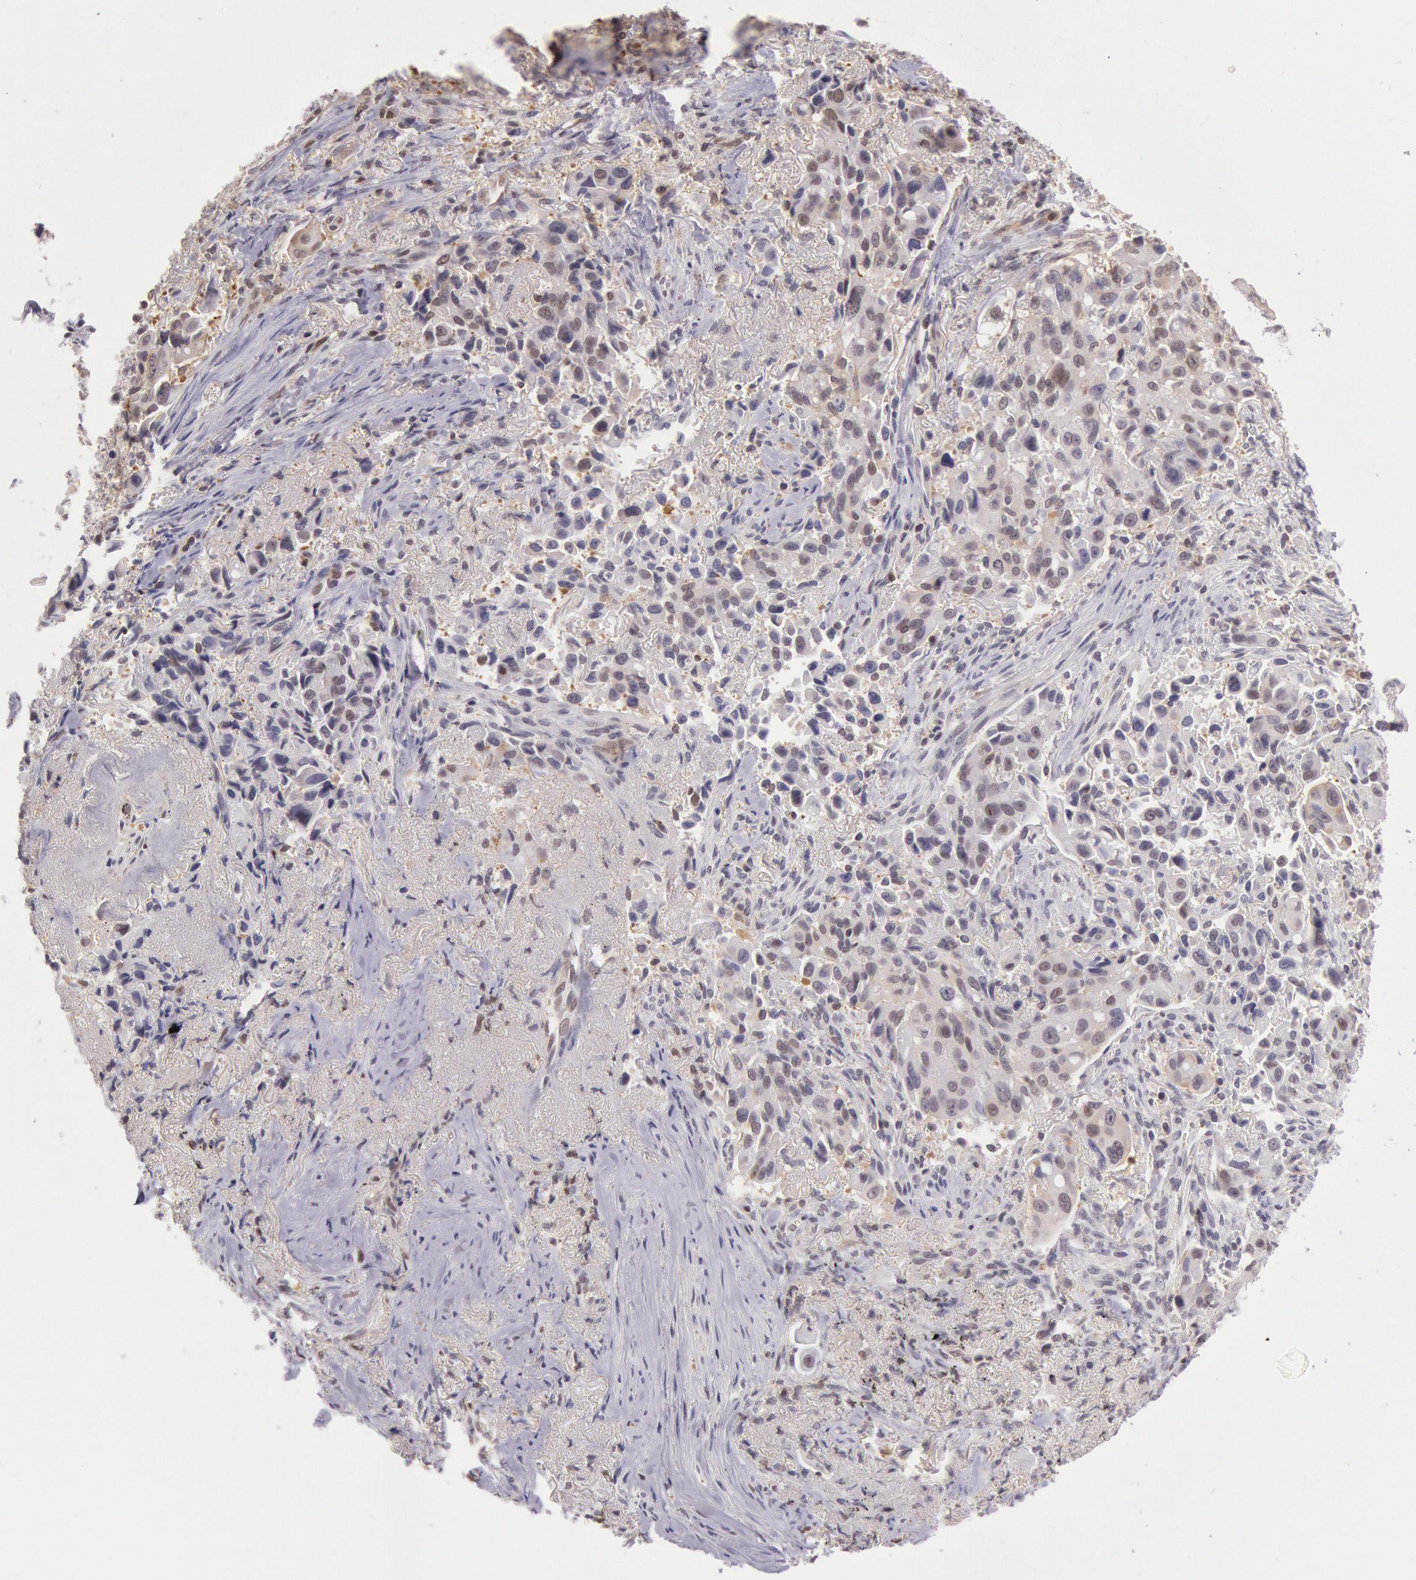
{"staining": {"intensity": "weak", "quantity": "25%-75%", "location": "cytoplasmic/membranous,nuclear"}, "tissue": "lung cancer", "cell_type": "Tumor cells", "image_type": "cancer", "snomed": [{"axis": "morphology", "description": "Adenocarcinoma, NOS"}, {"axis": "topography", "description": "Lung"}], "caption": "A brown stain highlights weak cytoplasmic/membranous and nuclear staining of a protein in human adenocarcinoma (lung) tumor cells. The staining was performed using DAB to visualize the protein expression in brown, while the nuclei were stained in blue with hematoxylin (Magnification: 20x).", "gene": "HIF1A", "patient": {"sex": "male", "age": 68}}